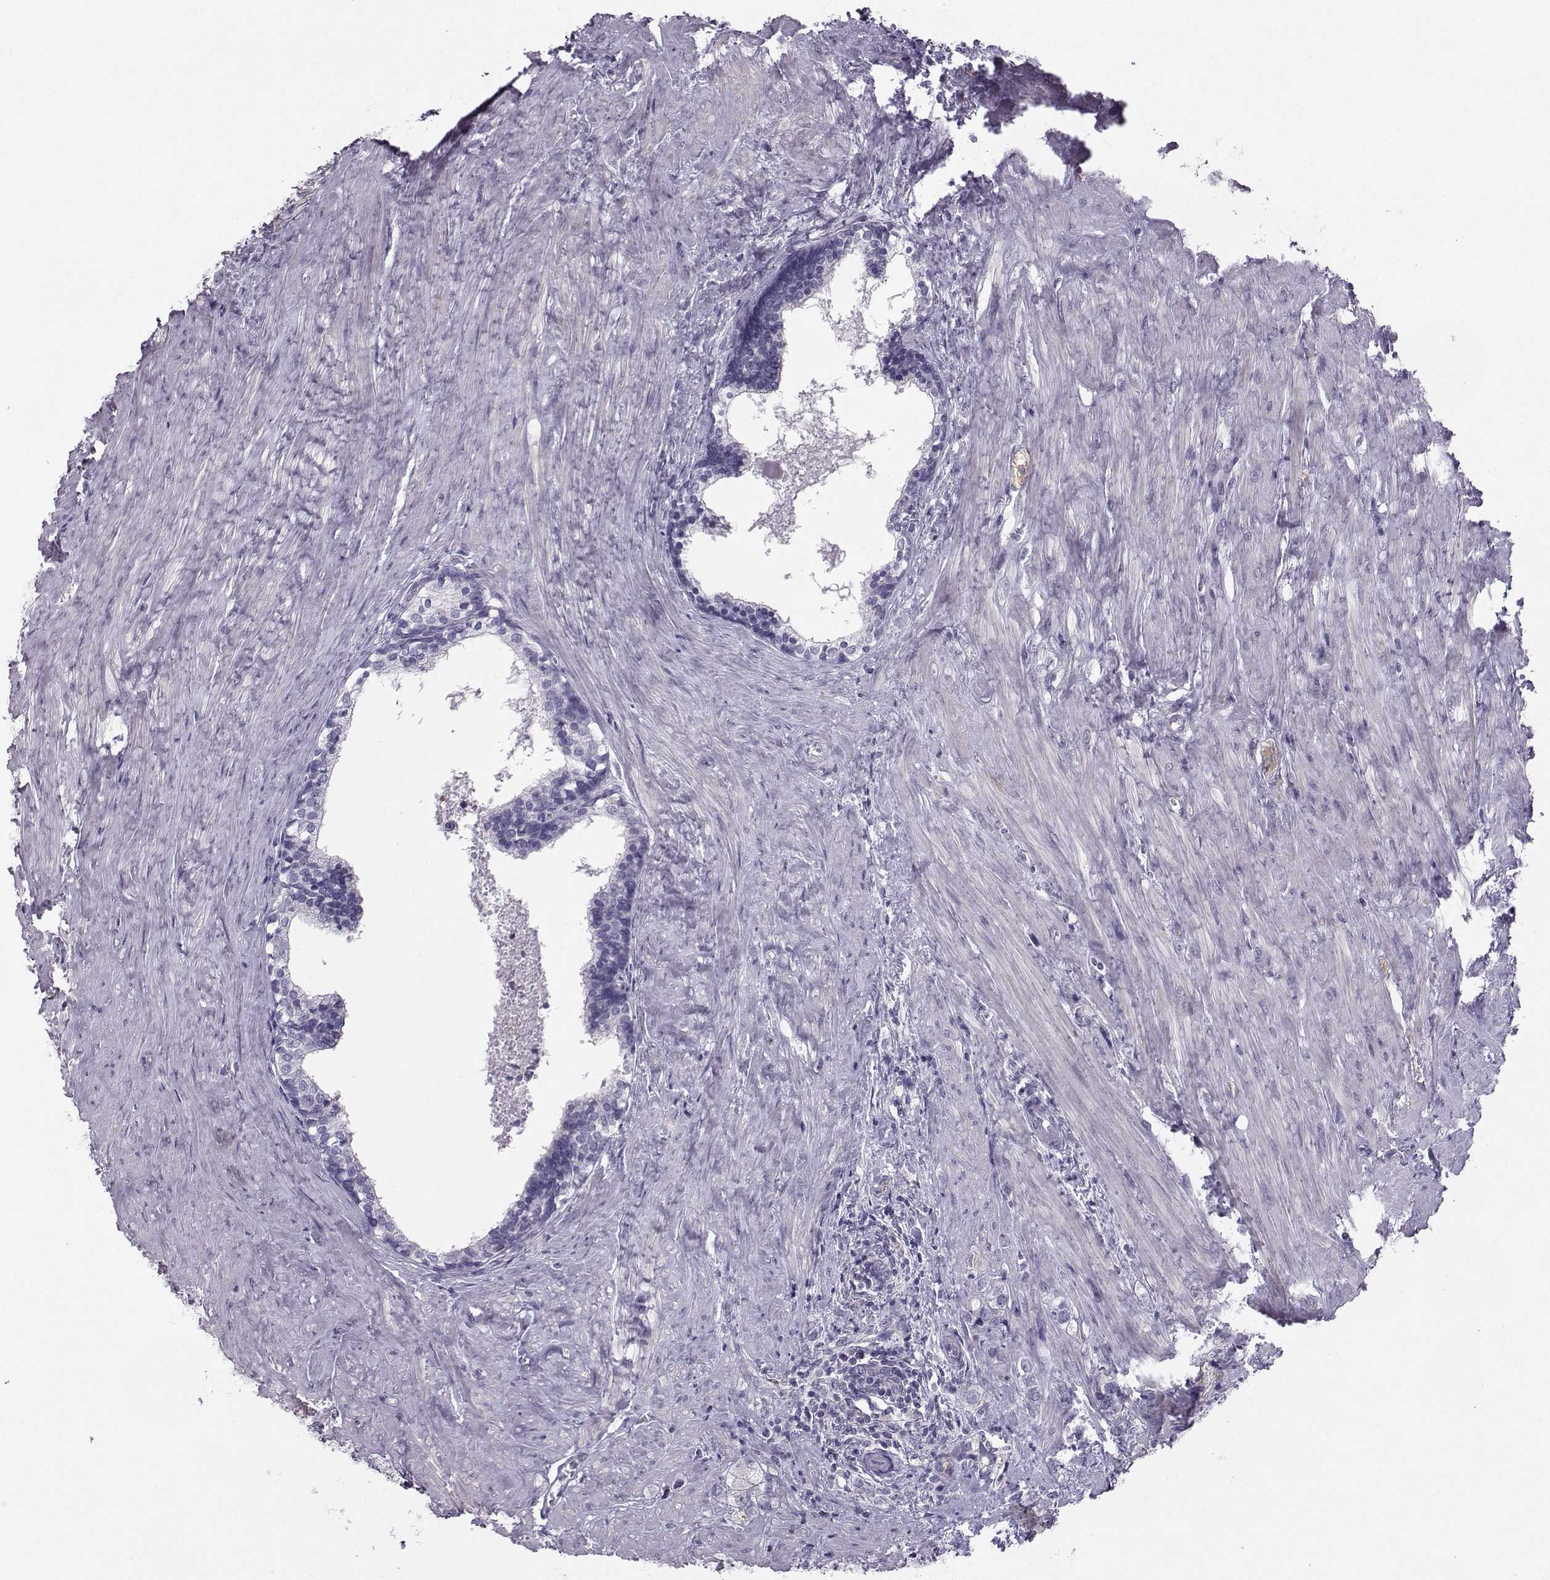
{"staining": {"intensity": "weak", "quantity": "<25%", "location": "cytoplasmic/membranous"}, "tissue": "prostate cancer", "cell_type": "Tumor cells", "image_type": "cancer", "snomed": [{"axis": "morphology", "description": "Adenocarcinoma, NOS"}, {"axis": "topography", "description": "Prostate and seminal vesicle, NOS"}], "caption": "IHC of human prostate cancer (adenocarcinoma) reveals no positivity in tumor cells.", "gene": "MAST1", "patient": {"sex": "male", "age": 63}}